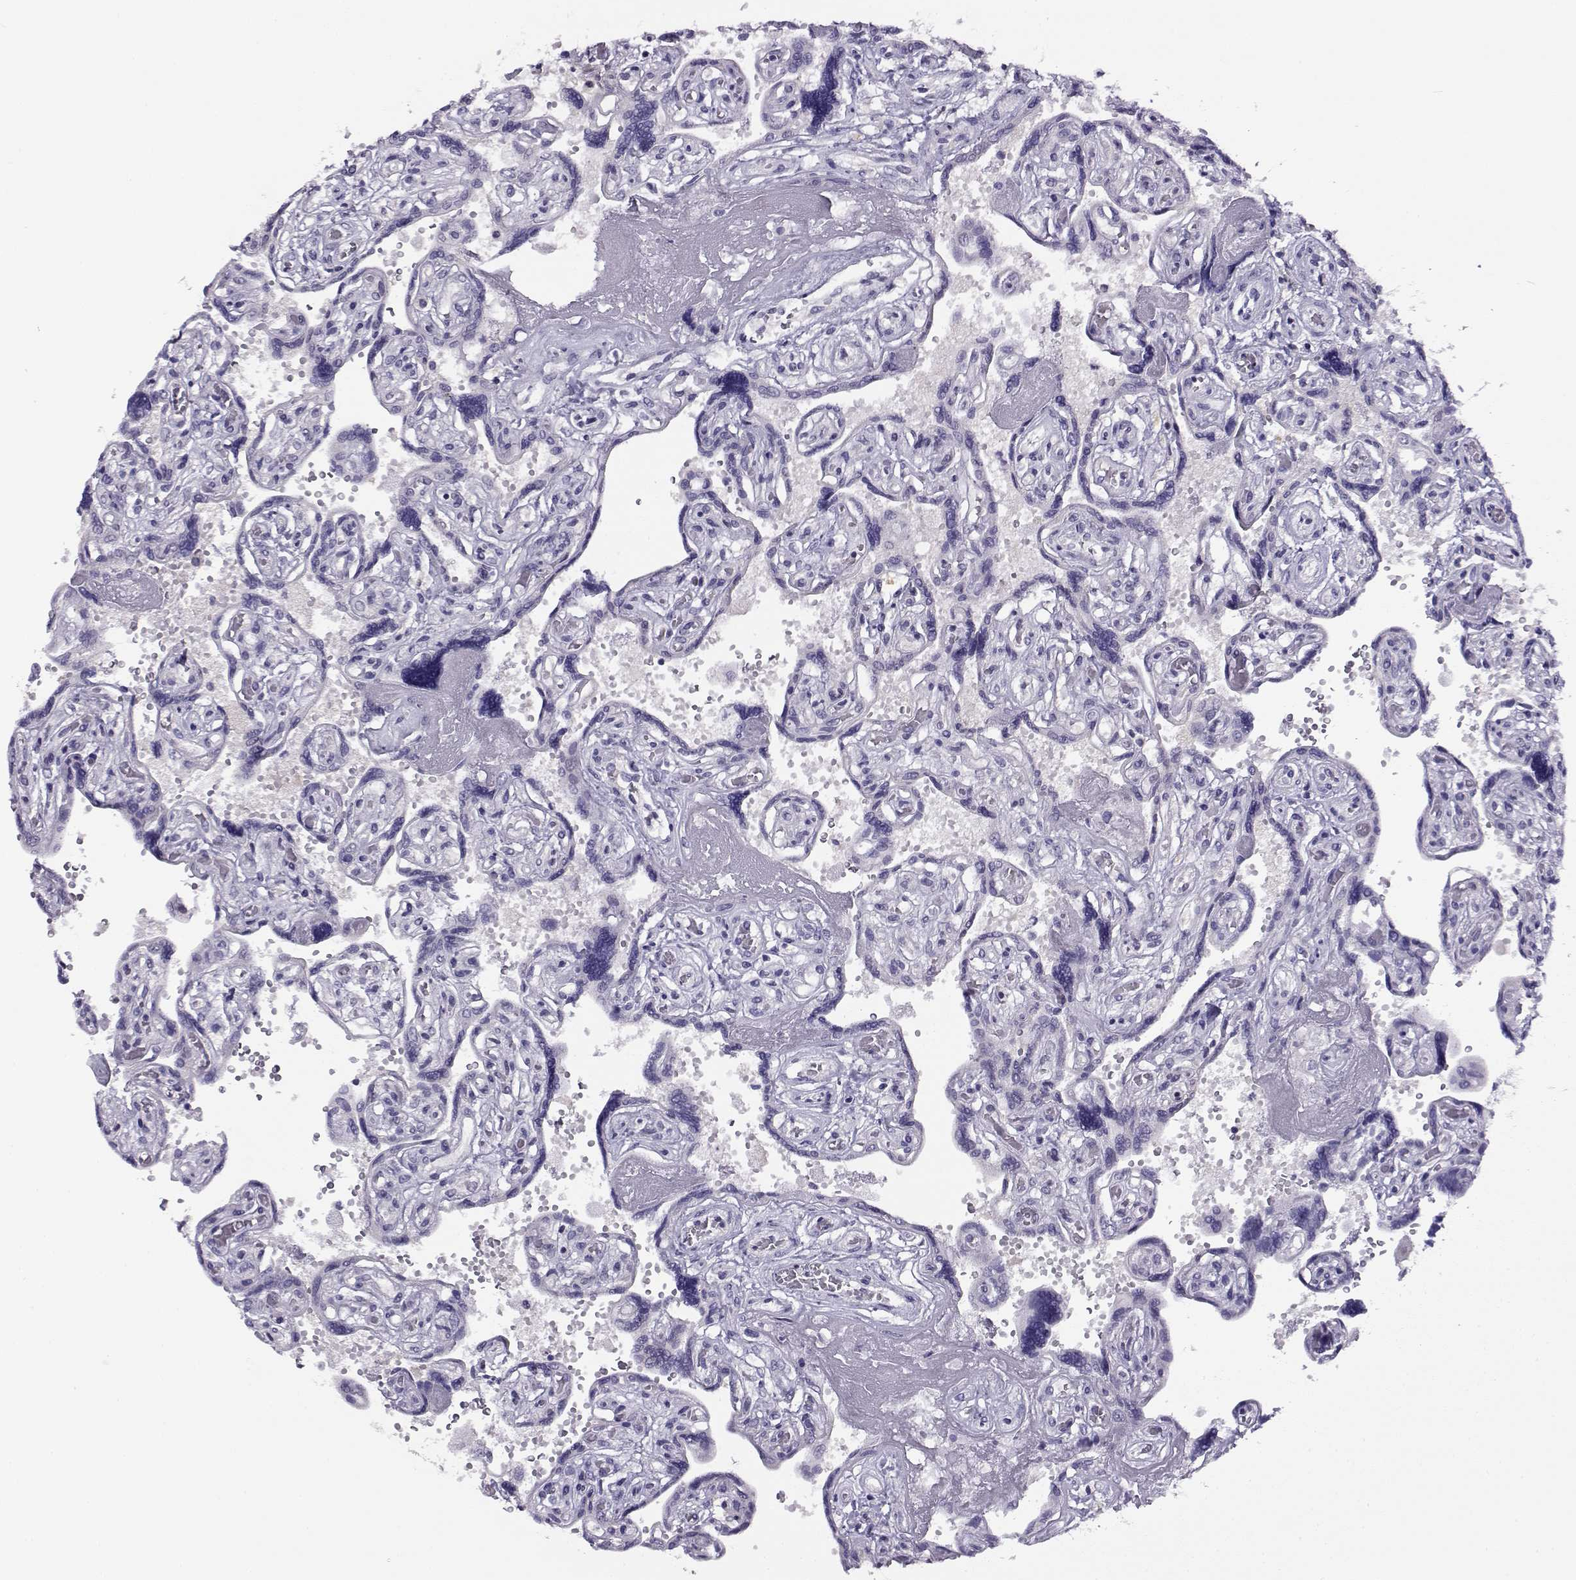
{"staining": {"intensity": "negative", "quantity": "none", "location": "none"}, "tissue": "placenta", "cell_type": "Decidual cells", "image_type": "normal", "snomed": [{"axis": "morphology", "description": "Normal tissue, NOS"}, {"axis": "topography", "description": "Placenta"}], "caption": "Placenta stained for a protein using immunohistochemistry (IHC) reveals no positivity decidual cells.", "gene": "FEZF1", "patient": {"sex": "female", "age": 32}}